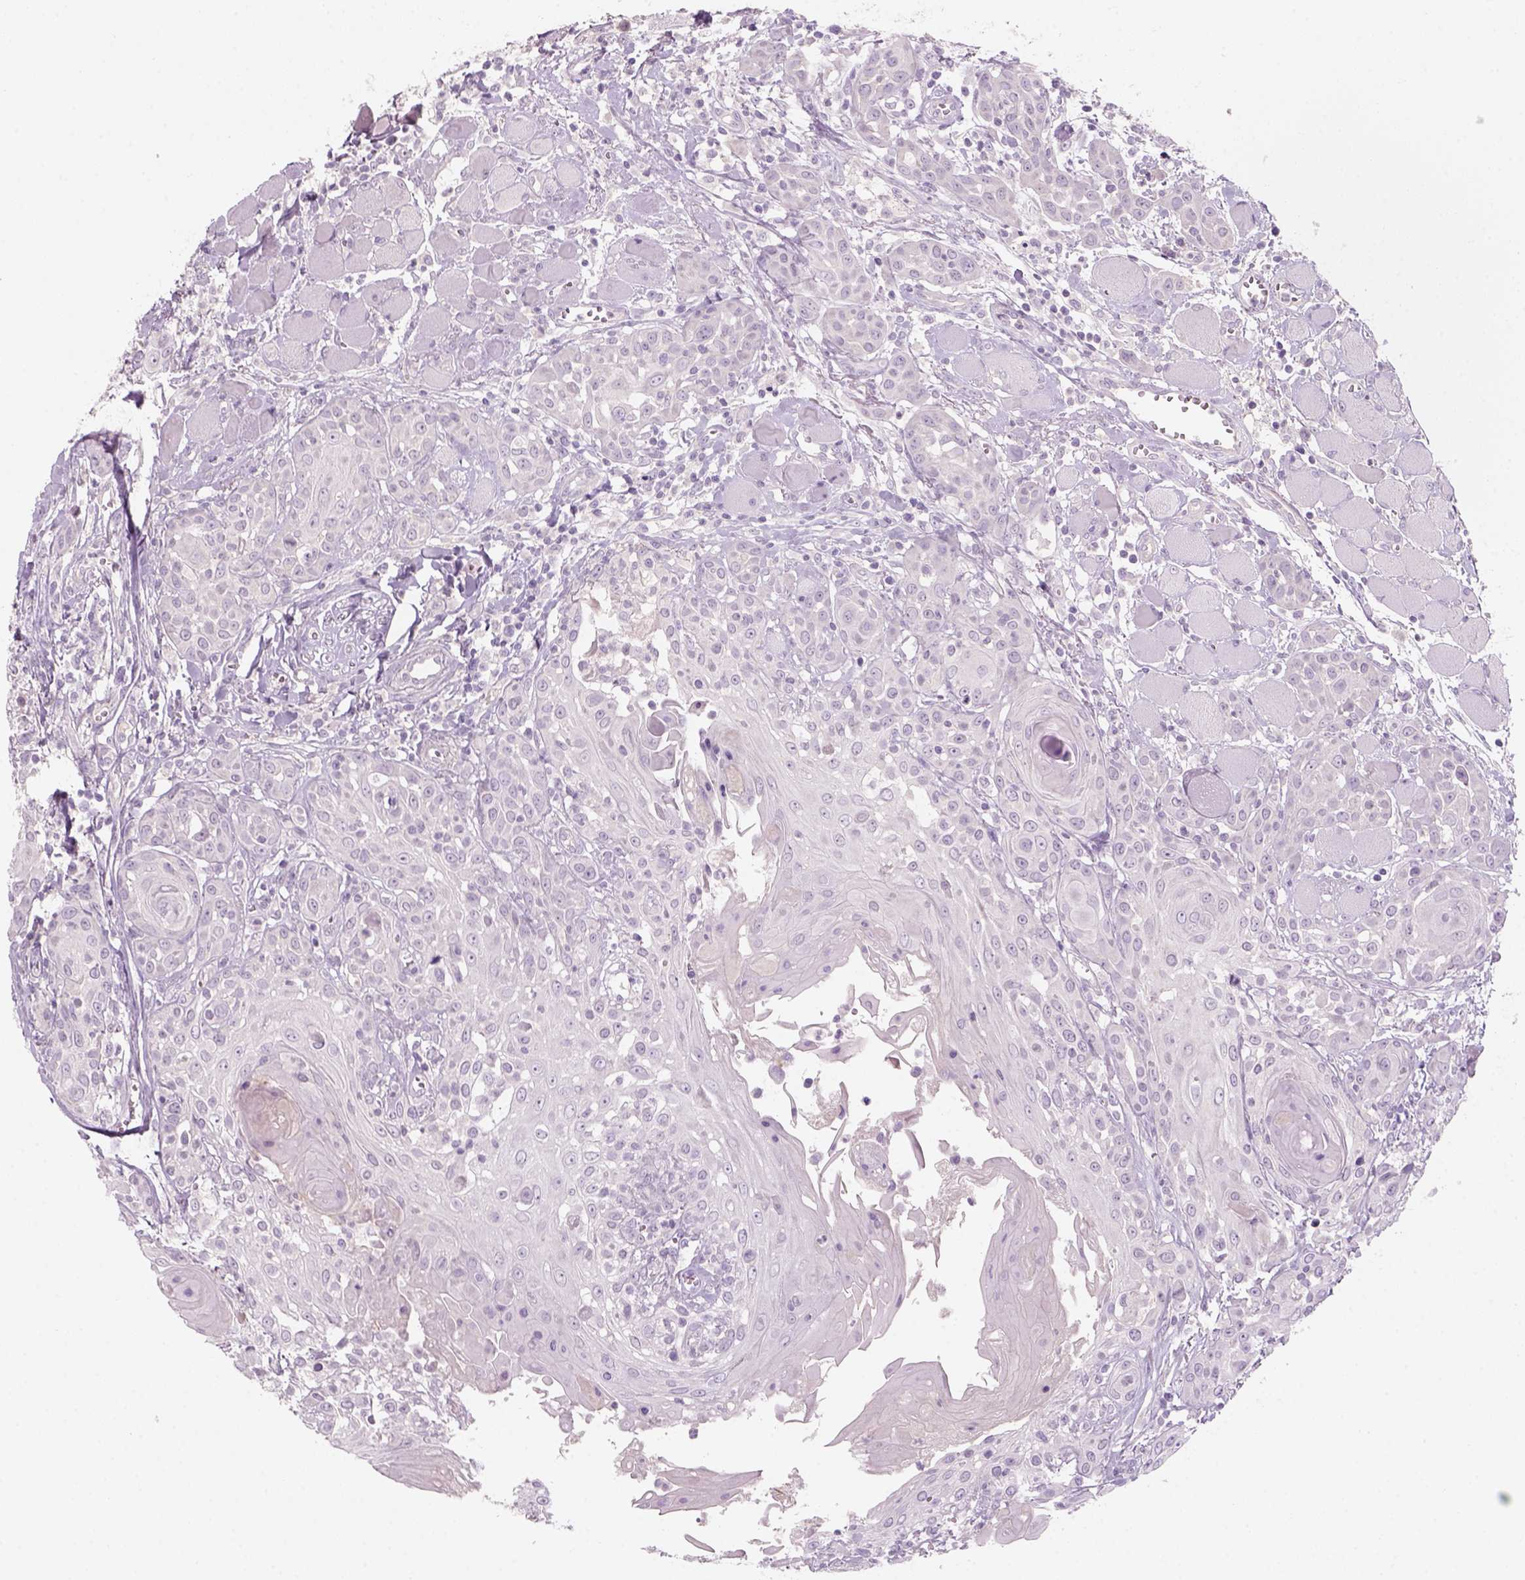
{"staining": {"intensity": "negative", "quantity": "none", "location": "none"}, "tissue": "head and neck cancer", "cell_type": "Tumor cells", "image_type": "cancer", "snomed": [{"axis": "morphology", "description": "Squamous cell carcinoma, NOS"}, {"axis": "topography", "description": "Head-Neck"}], "caption": "The micrograph shows no significant staining in tumor cells of head and neck cancer (squamous cell carcinoma).", "gene": "KRT25", "patient": {"sex": "female", "age": 80}}